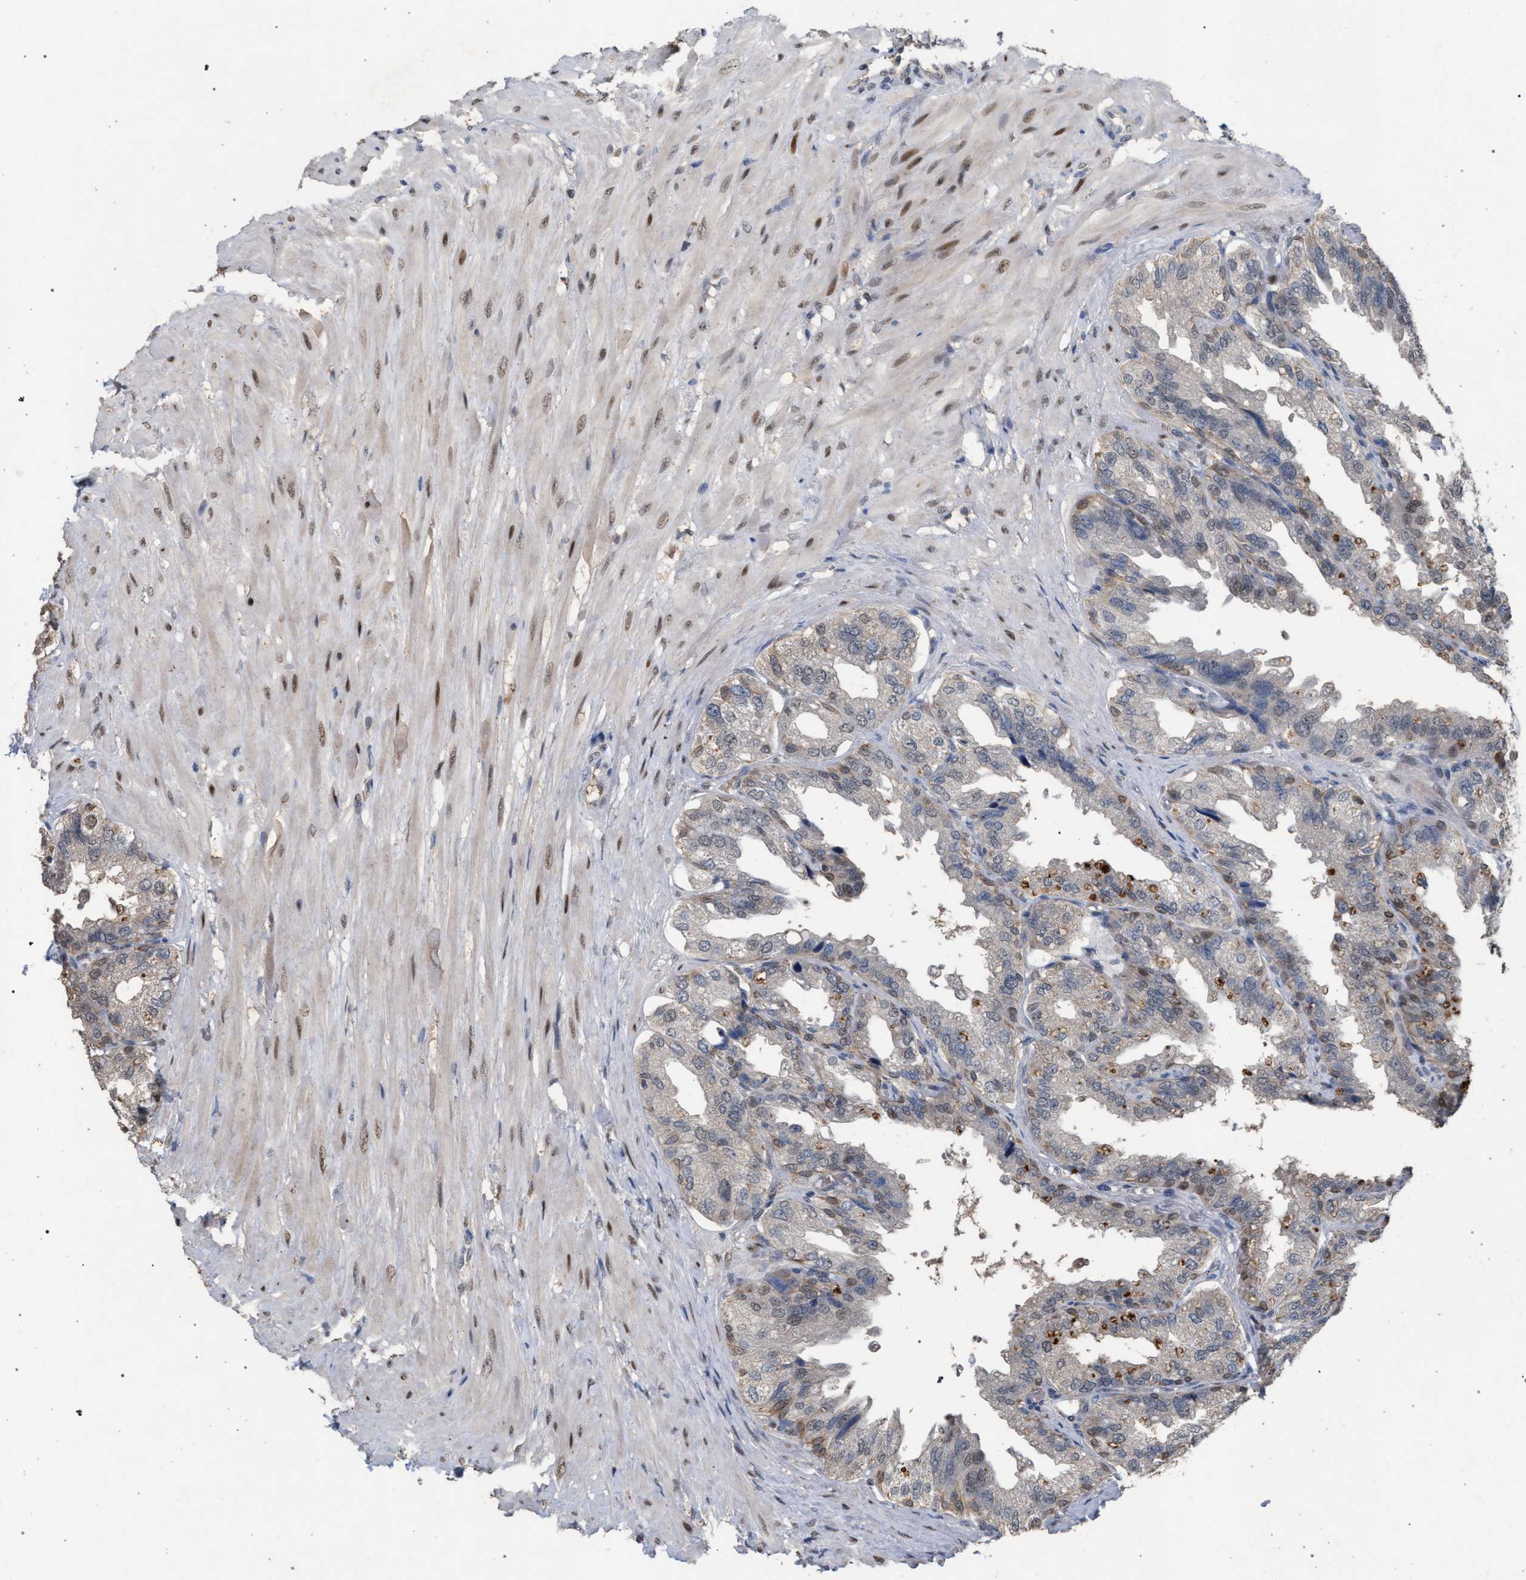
{"staining": {"intensity": "moderate", "quantity": "<25%", "location": "cytoplasmic/membranous"}, "tissue": "seminal vesicle", "cell_type": "Glandular cells", "image_type": "normal", "snomed": [{"axis": "morphology", "description": "Normal tissue, NOS"}, {"axis": "topography", "description": "Seminal veicle"}], "caption": "IHC image of unremarkable seminal vesicle: human seminal vesicle stained using immunohistochemistry (IHC) shows low levels of moderate protein expression localized specifically in the cytoplasmic/membranous of glandular cells, appearing as a cytoplasmic/membranous brown color.", "gene": "TECPR1", "patient": {"sex": "male", "age": 68}}